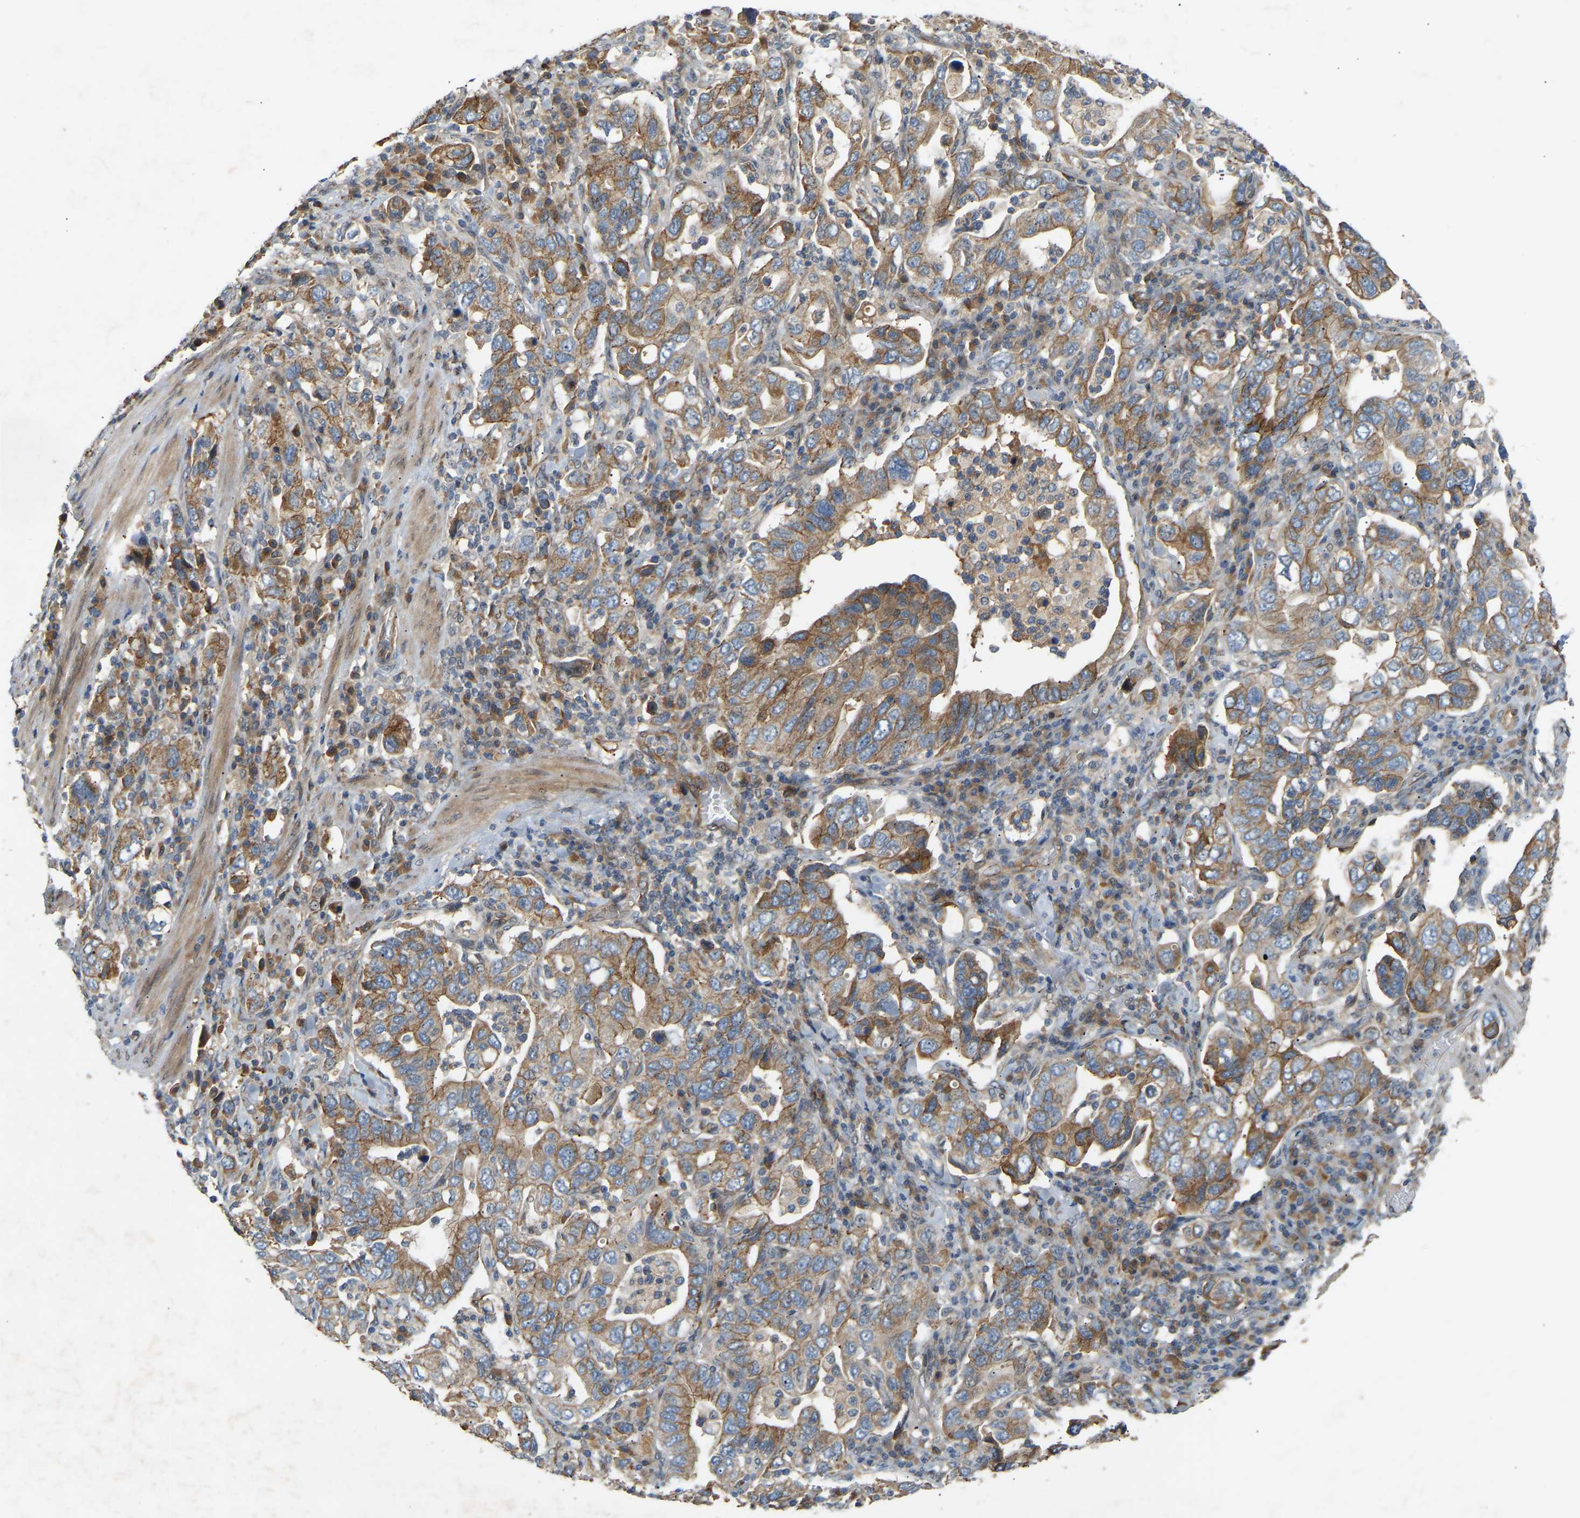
{"staining": {"intensity": "moderate", "quantity": "25%-75%", "location": "cytoplasmic/membranous"}, "tissue": "stomach cancer", "cell_type": "Tumor cells", "image_type": "cancer", "snomed": [{"axis": "morphology", "description": "Adenocarcinoma, NOS"}, {"axis": "topography", "description": "Stomach, upper"}], "caption": "The image demonstrates immunohistochemical staining of adenocarcinoma (stomach). There is moderate cytoplasmic/membranous staining is present in about 25%-75% of tumor cells.", "gene": "PTCD1", "patient": {"sex": "male", "age": 62}}